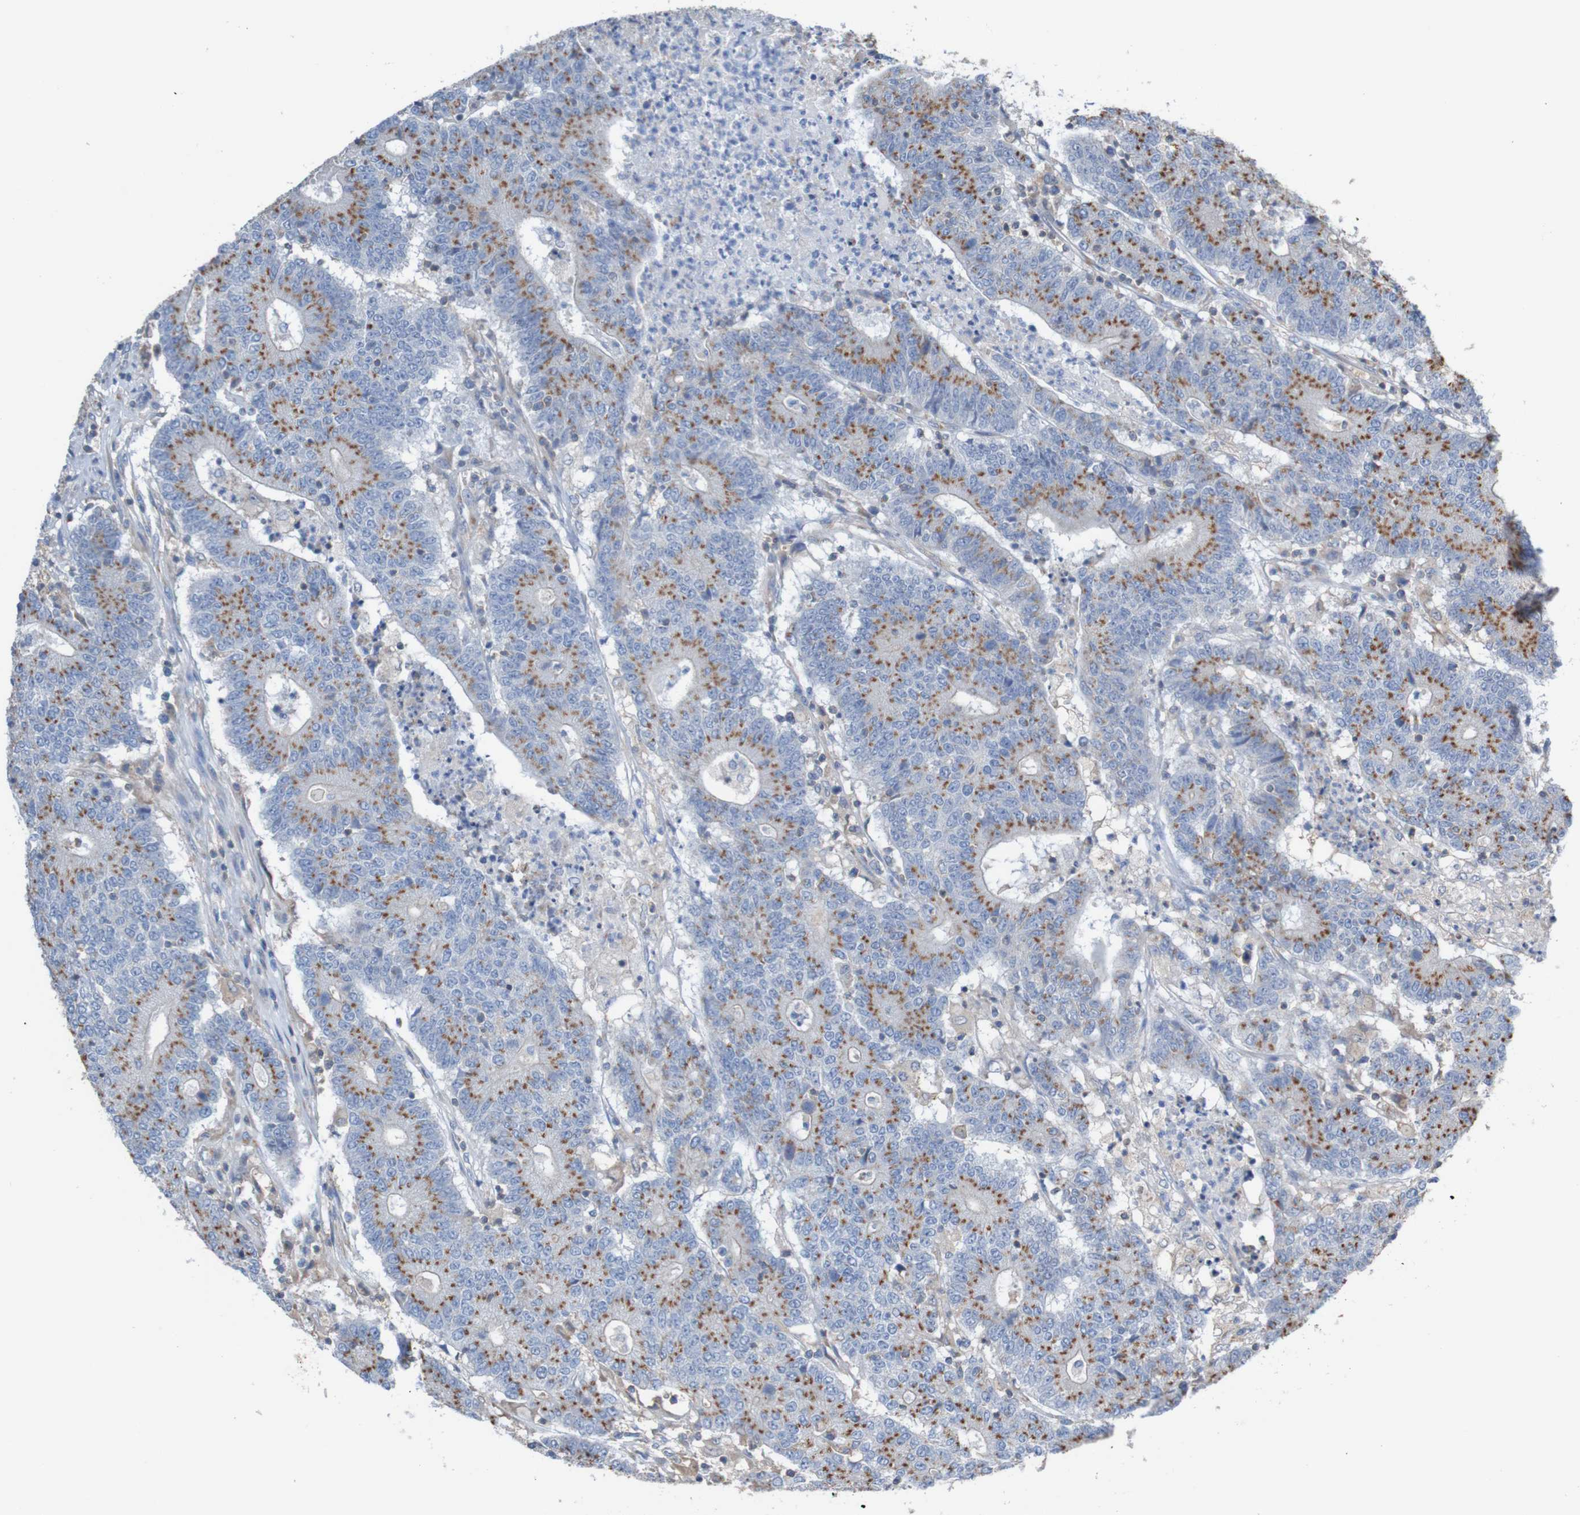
{"staining": {"intensity": "moderate", "quantity": ">75%", "location": "cytoplasmic/membranous"}, "tissue": "colorectal cancer", "cell_type": "Tumor cells", "image_type": "cancer", "snomed": [{"axis": "morphology", "description": "Normal tissue, NOS"}, {"axis": "morphology", "description": "Adenocarcinoma, NOS"}, {"axis": "topography", "description": "Colon"}], "caption": "A brown stain highlights moderate cytoplasmic/membranous staining of a protein in human adenocarcinoma (colorectal) tumor cells. (brown staining indicates protein expression, while blue staining denotes nuclei).", "gene": "MINAR1", "patient": {"sex": "female", "age": 75}}